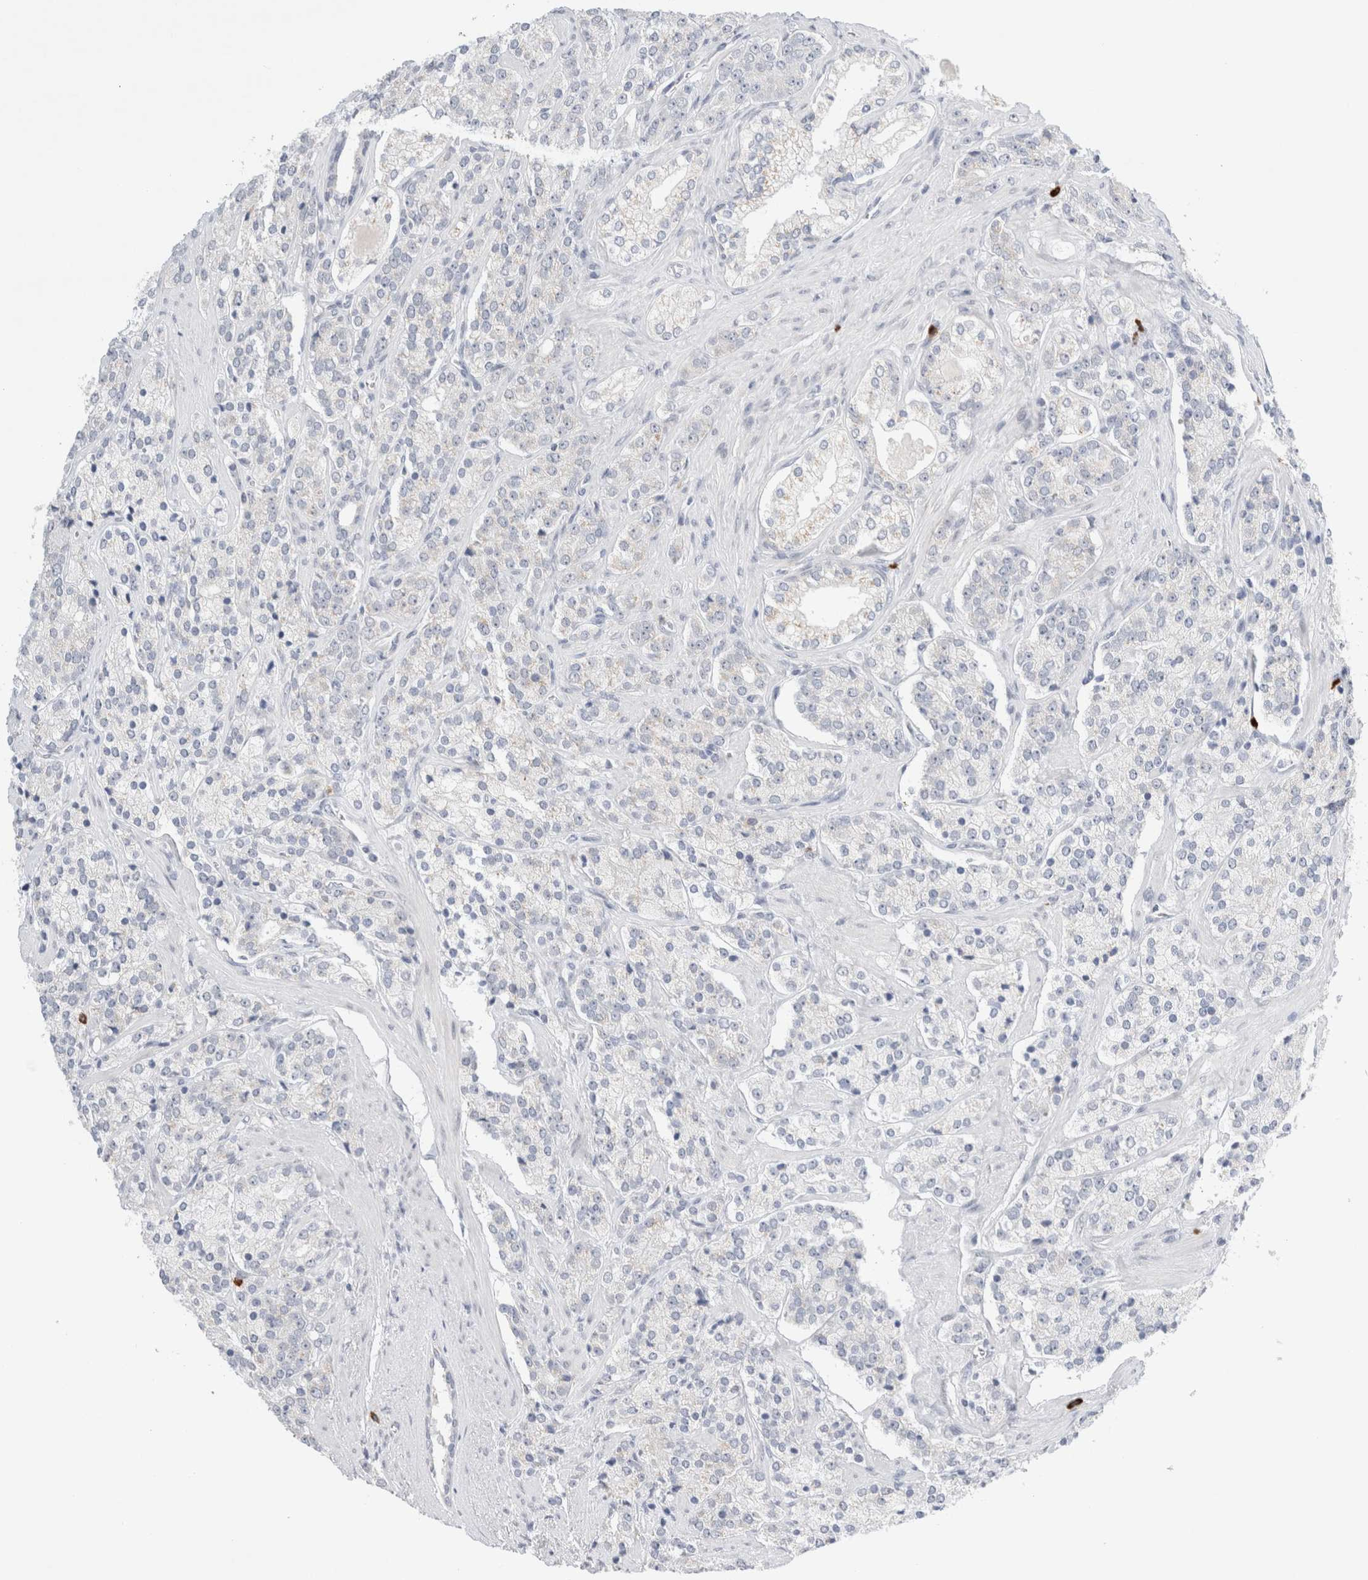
{"staining": {"intensity": "negative", "quantity": "none", "location": "none"}, "tissue": "prostate cancer", "cell_type": "Tumor cells", "image_type": "cancer", "snomed": [{"axis": "morphology", "description": "Adenocarcinoma, High grade"}, {"axis": "topography", "description": "Prostate"}], "caption": "An immunohistochemistry histopathology image of prostate high-grade adenocarcinoma is shown. There is no staining in tumor cells of prostate high-grade adenocarcinoma.", "gene": "SLC22A12", "patient": {"sex": "male", "age": 71}}